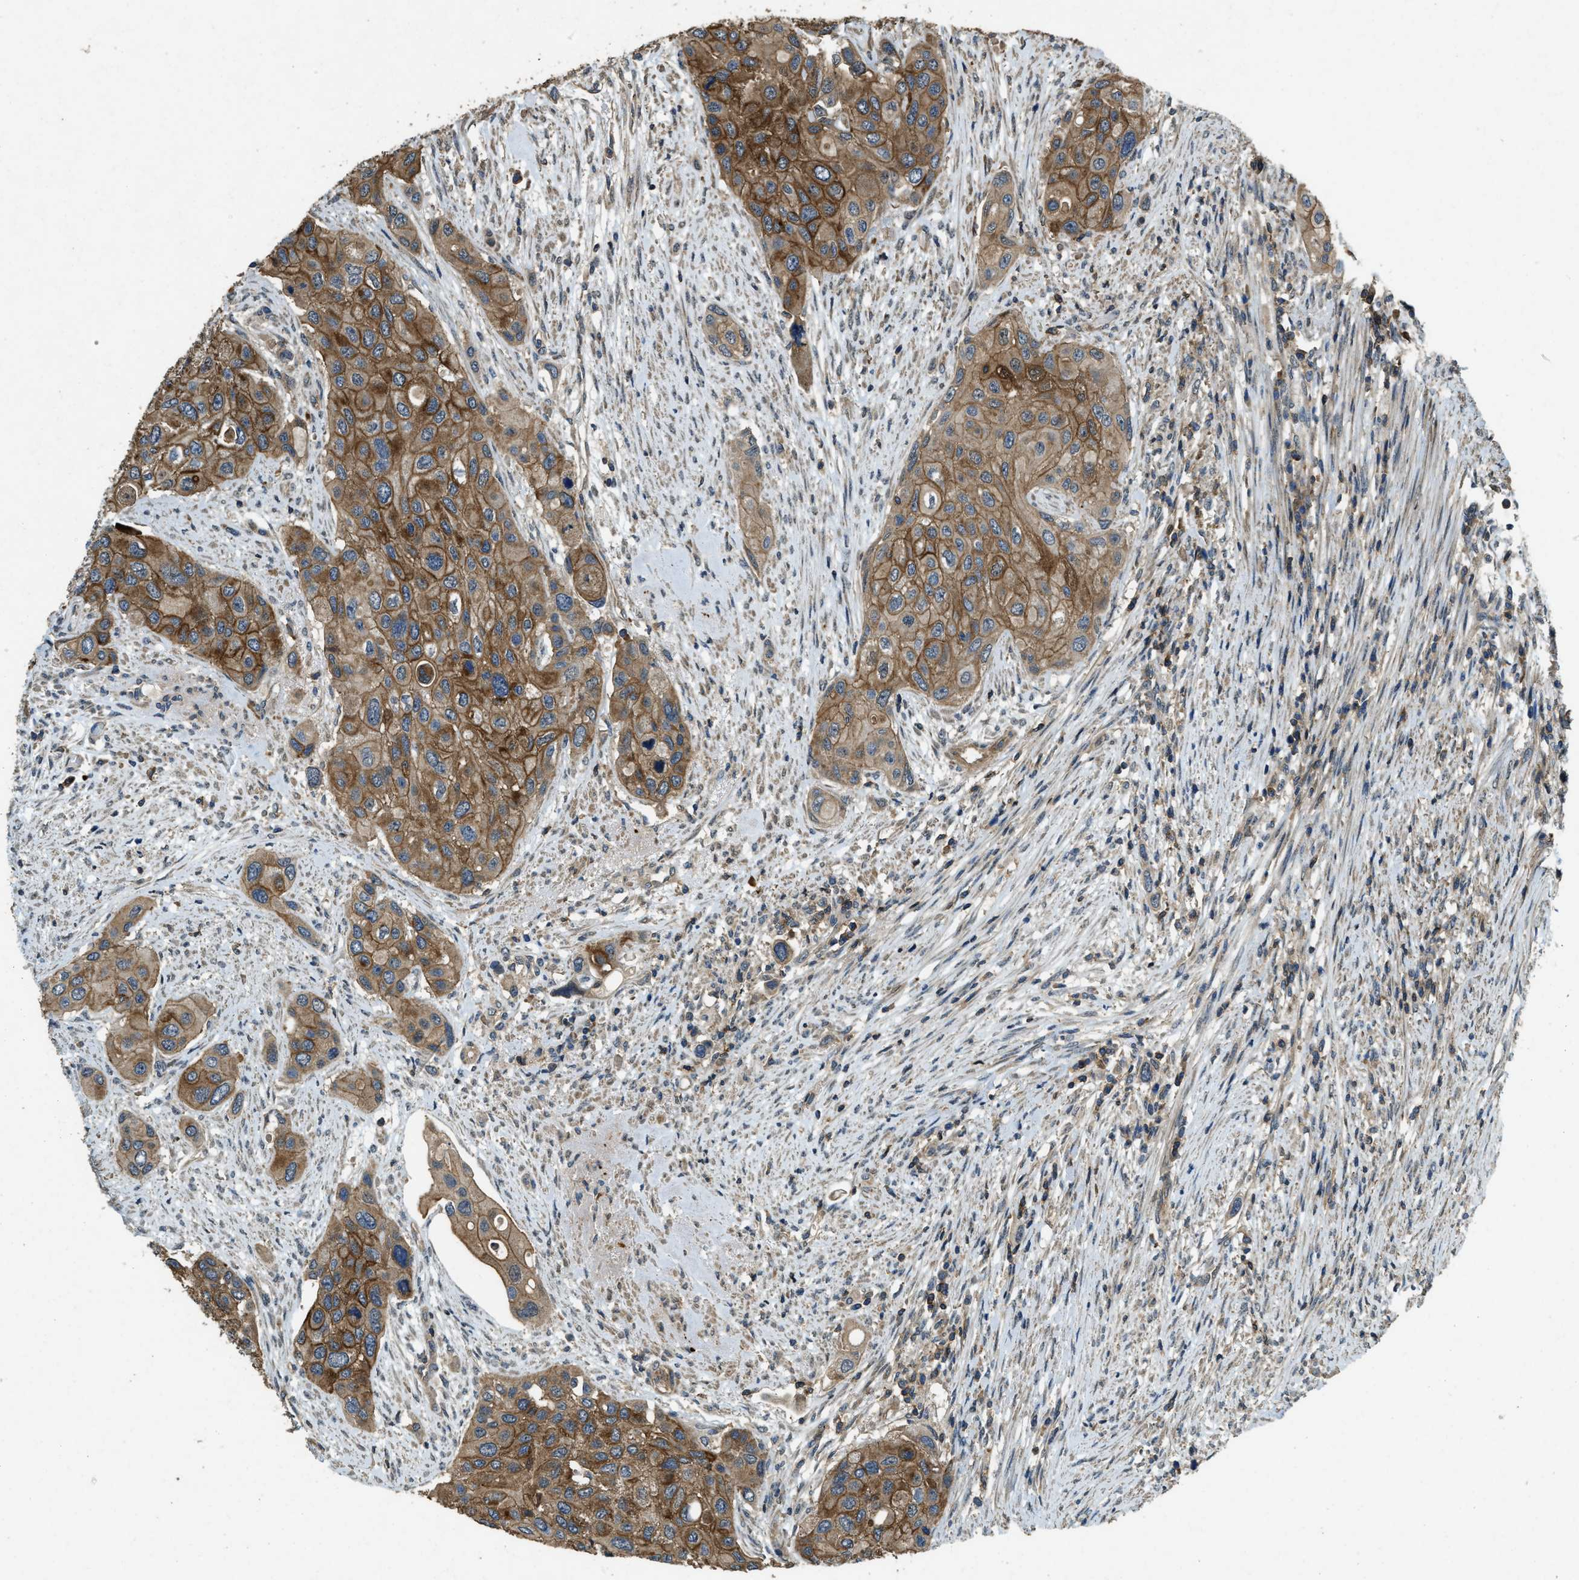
{"staining": {"intensity": "moderate", "quantity": ">75%", "location": "cytoplasmic/membranous"}, "tissue": "urothelial cancer", "cell_type": "Tumor cells", "image_type": "cancer", "snomed": [{"axis": "morphology", "description": "Urothelial carcinoma, High grade"}, {"axis": "topography", "description": "Urinary bladder"}], "caption": "A brown stain shows moderate cytoplasmic/membranous staining of a protein in human urothelial carcinoma (high-grade) tumor cells. The staining was performed using DAB, with brown indicating positive protein expression. Nuclei are stained blue with hematoxylin.", "gene": "ATP8B1", "patient": {"sex": "female", "age": 56}}